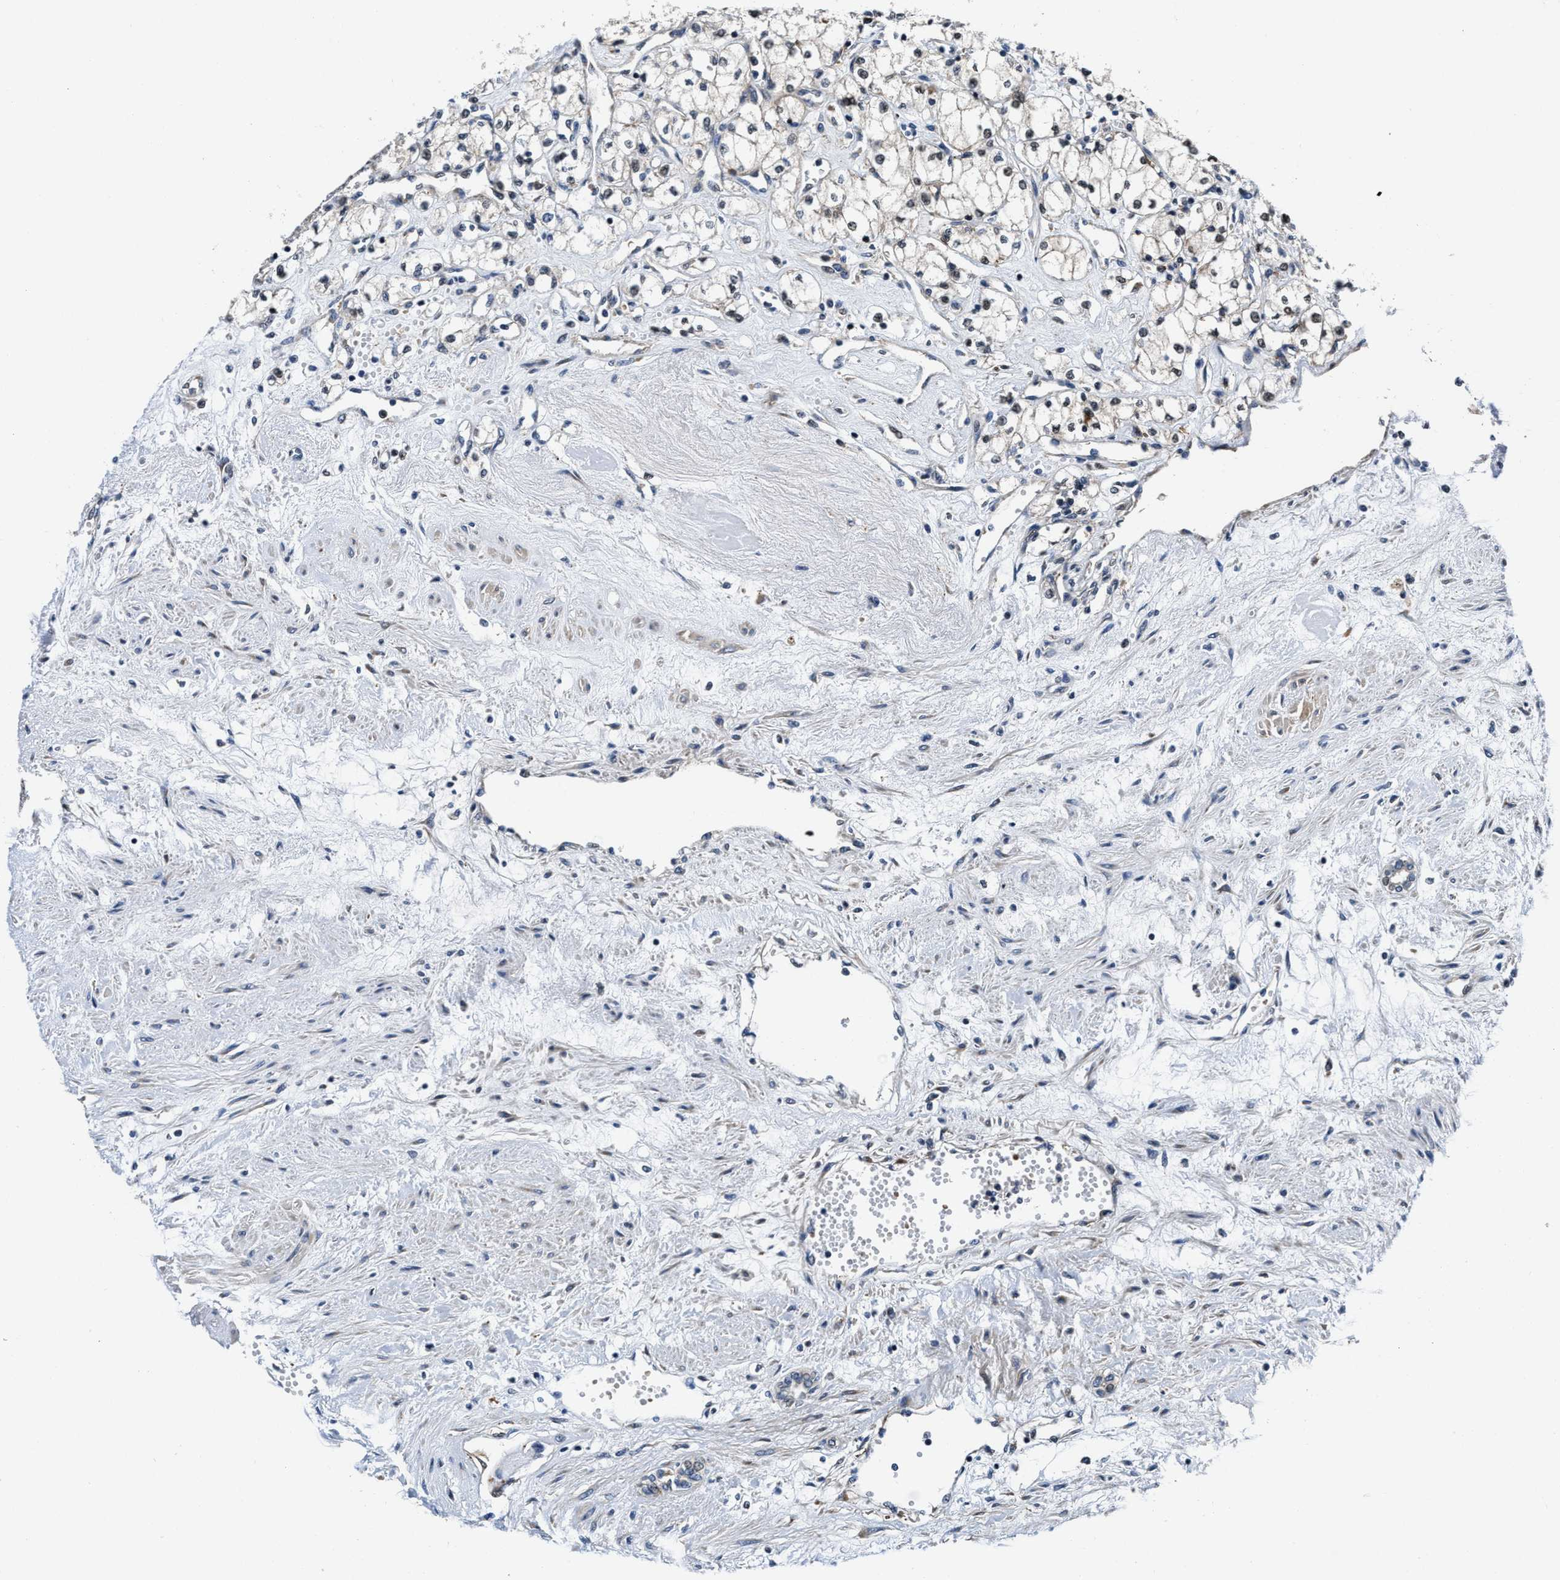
{"staining": {"intensity": "weak", "quantity": "25%-75%", "location": "nuclear"}, "tissue": "renal cancer", "cell_type": "Tumor cells", "image_type": "cancer", "snomed": [{"axis": "morphology", "description": "Adenocarcinoma, NOS"}, {"axis": "topography", "description": "Kidney"}], "caption": "This micrograph demonstrates IHC staining of human renal cancer (adenocarcinoma), with low weak nuclear positivity in about 25%-75% of tumor cells.", "gene": "C2orf66", "patient": {"sex": "male", "age": 59}}